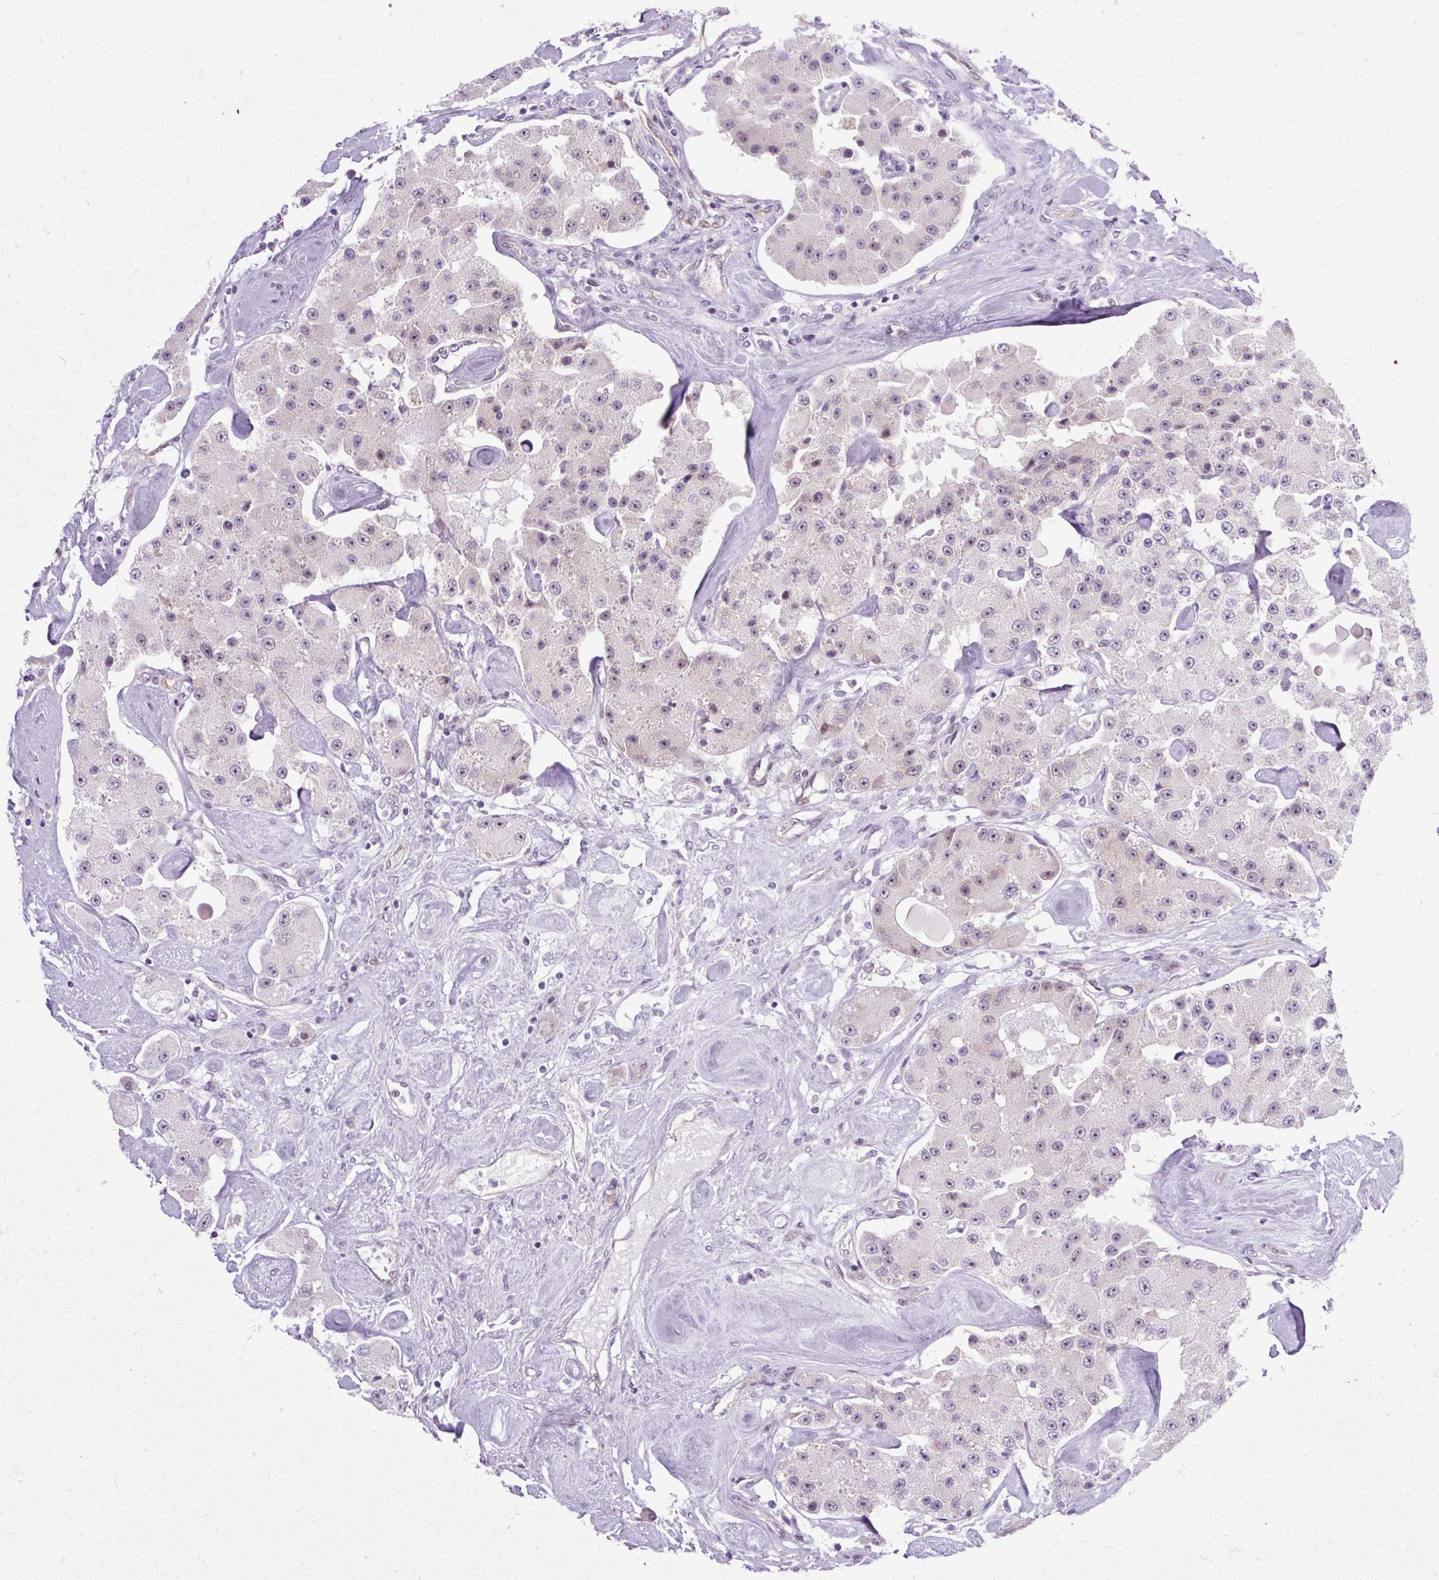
{"staining": {"intensity": "negative", "quantity": "none", "location": "none"}, "tissue": "carcinoid", "cell_type": "Tumor cells", "image_type": "cancer", "snomed": [{"axis": "morphology", "description": "Carcinoid, malignant, NOS"}, {"axis": "topography", "description": "Pancreas"}], "caption": "Tumor cells show no significant protein positivity in malignant carcinoid.", "gene": "CLK2", "patient": {"sex": "male", "age": 41}}